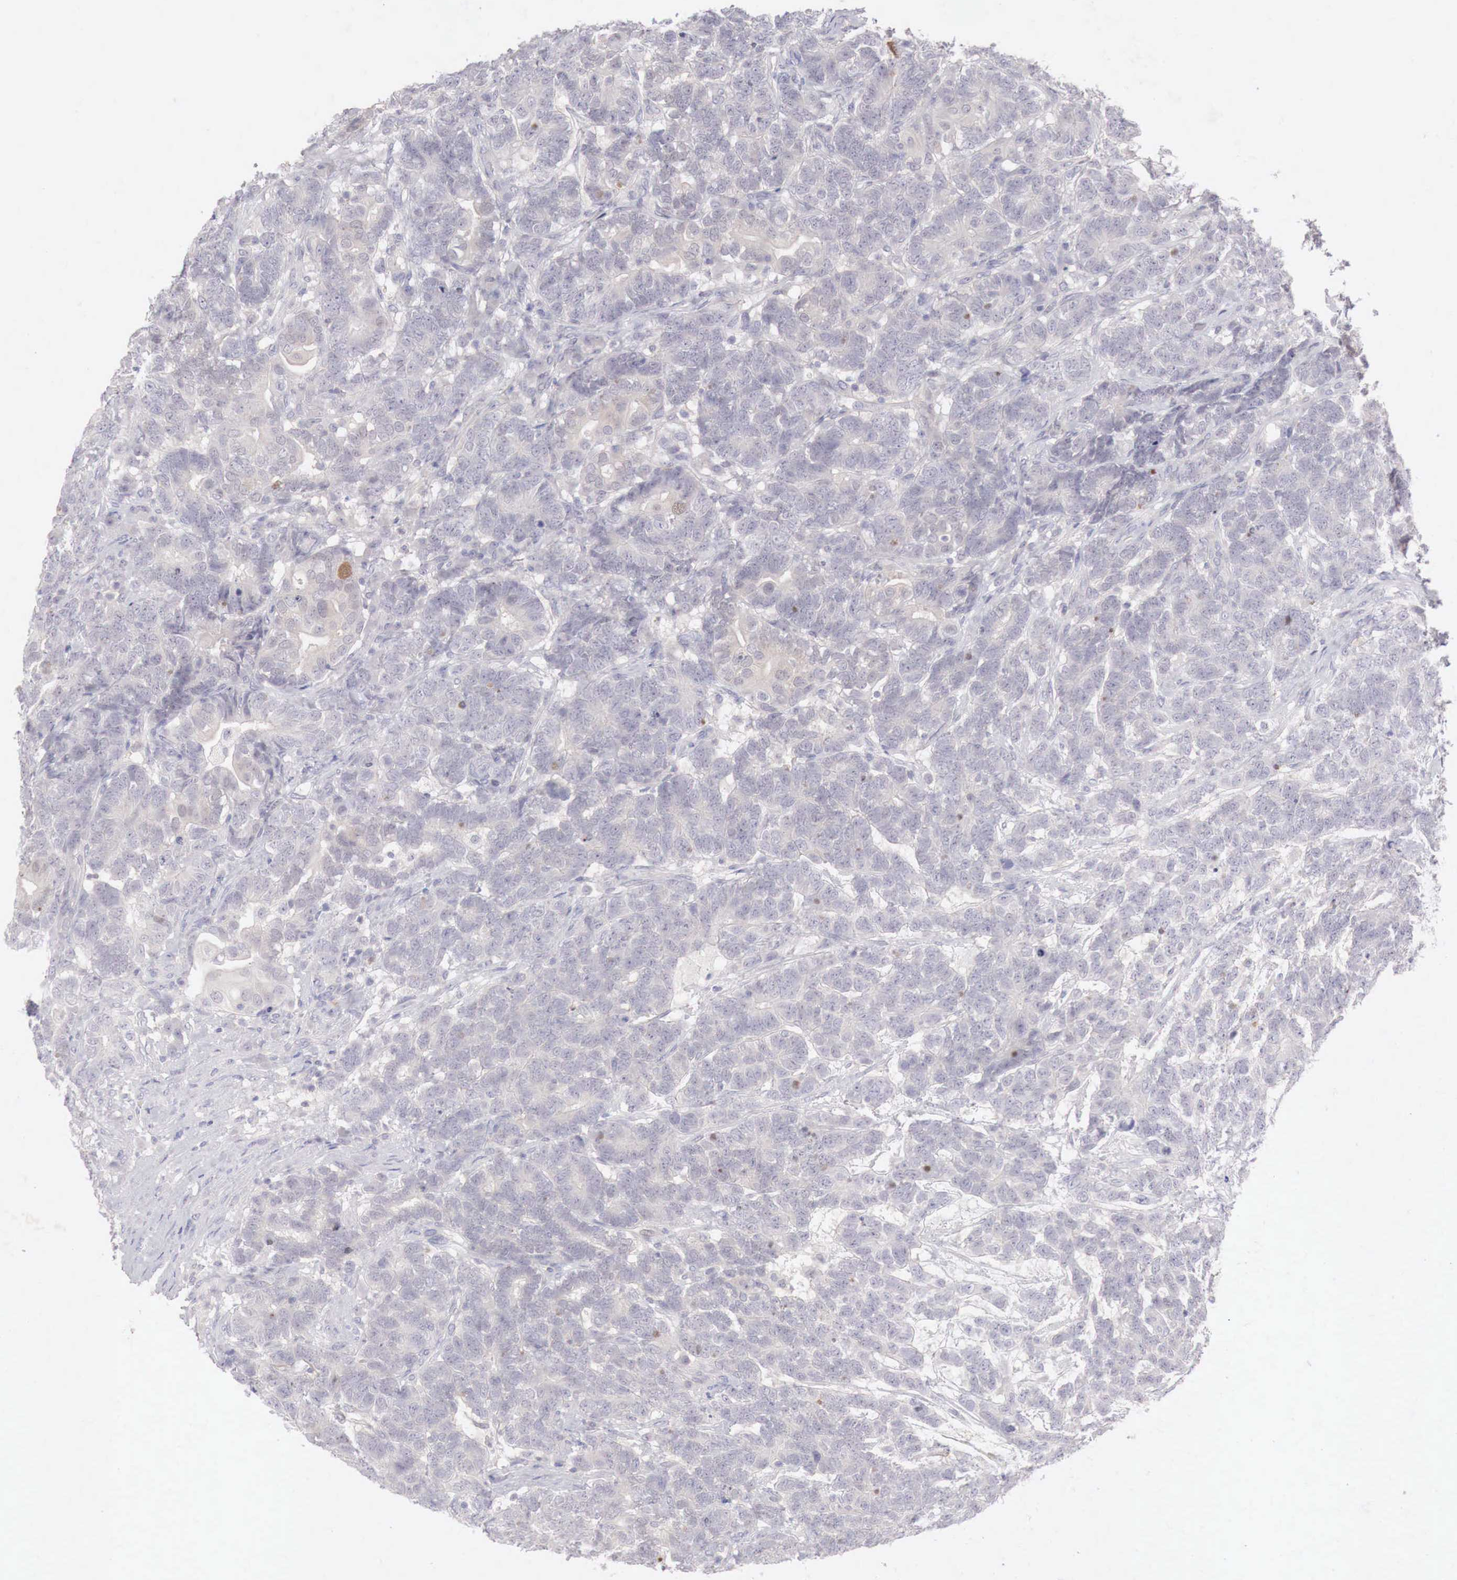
{"staining": {"intensity": "negative", "quantity": "none", "location": "none"}, "tissue": "testis cancer", "cell_type": "Tumor cells", "image_type": "cancer", "snomed": [{"axis": "morphology", "description": "Carcinoma, Embryonal, NOS"}, {"axis": "topography", "description": "Testis"}], "caption": "The immunohistochemistry histopathology image has no significant positivity in tumor cells of testis cancer (embryonal carcinoma) tissue.", "gene": "GATA1", "patient": {"sex": "male", "age": 26}}